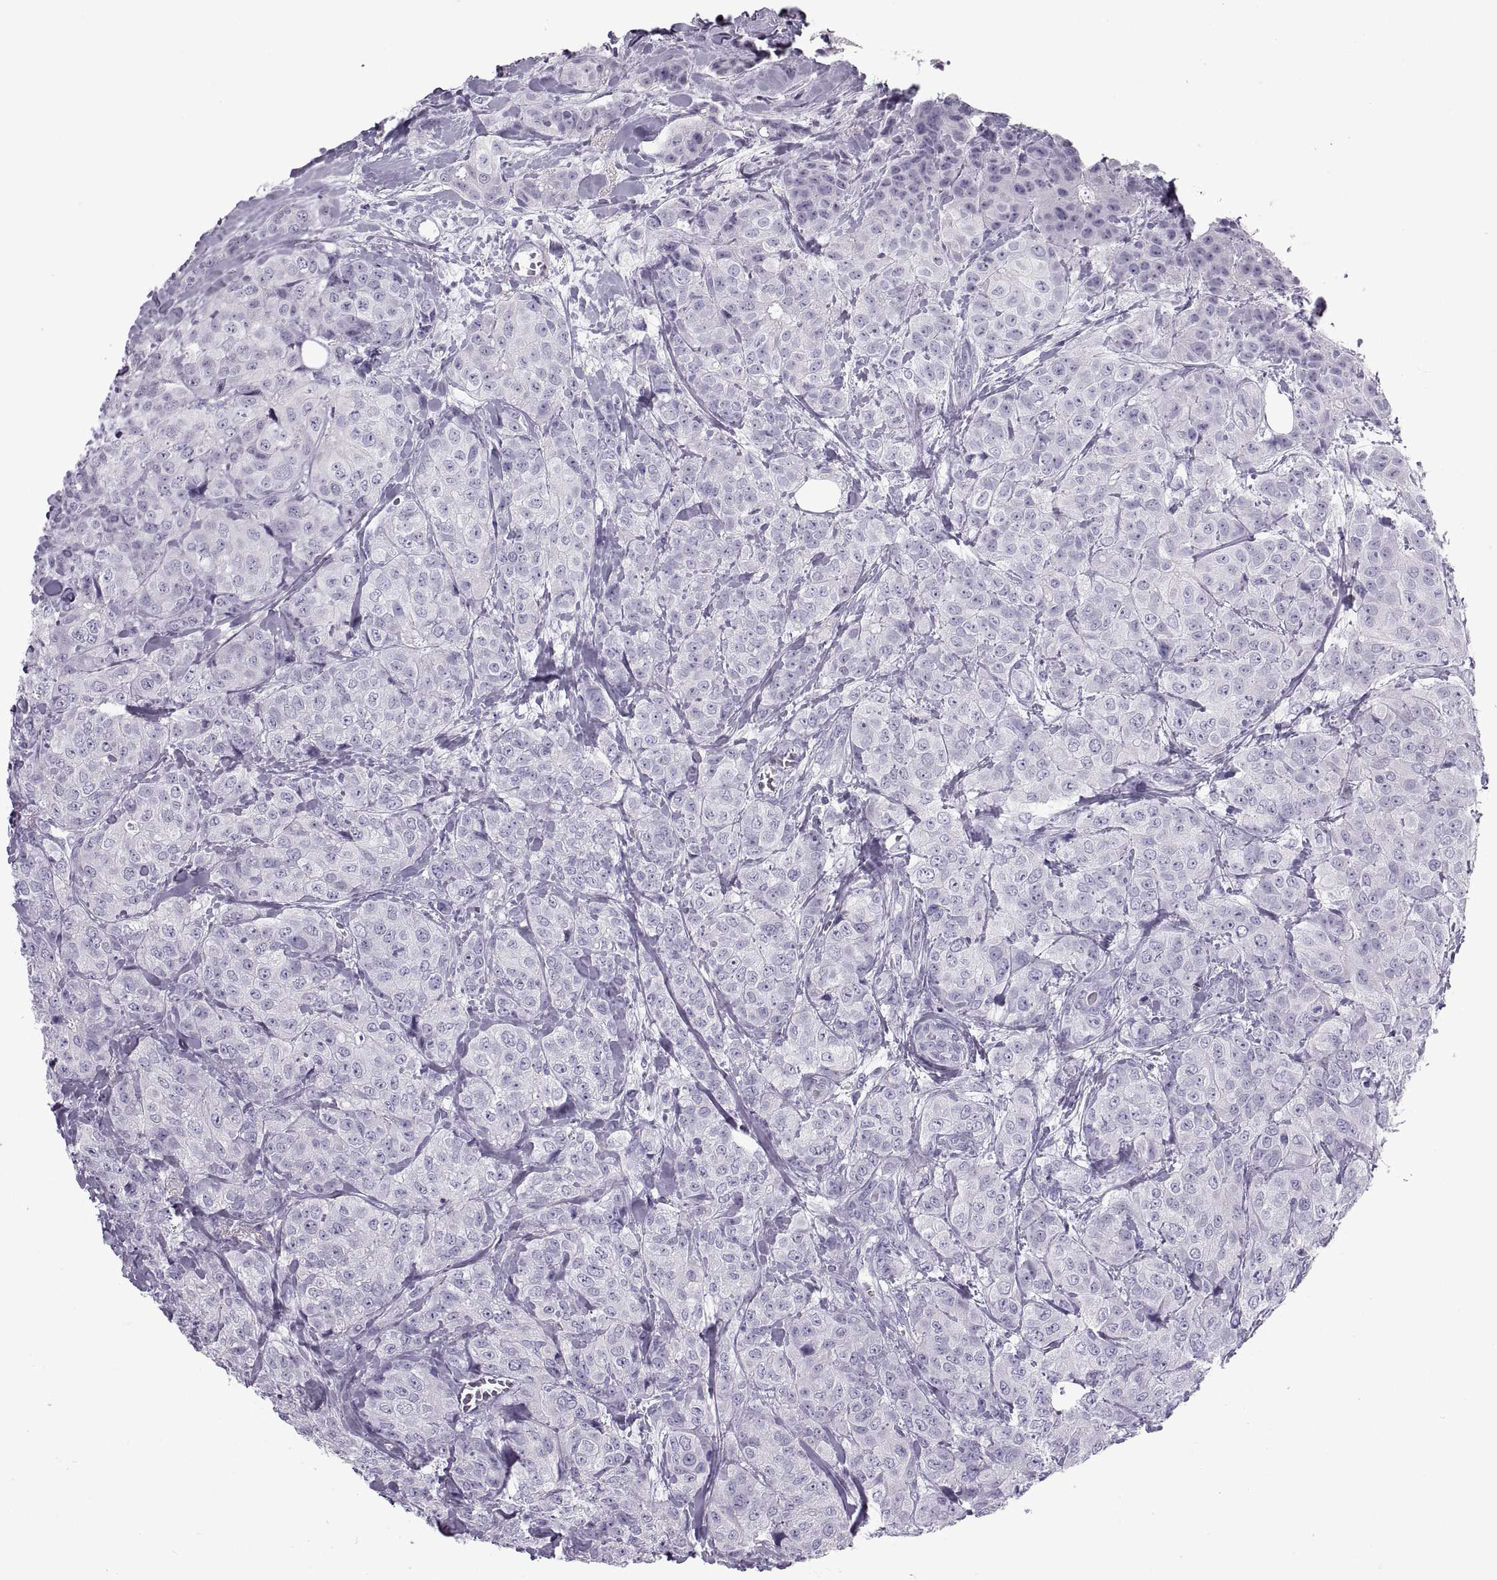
{"staining": {"intensity": "negative", "quantity": "none", "location": "none"}, "tissue": "breast cancer", "cell_type": "Tumor cells", "image_type": "cancer", "snomed": [{"axis": "morphology", "description": "Duct carcinoma"}, {"axis": "topography", "description": "Breast"}], "caption": "An immunohistochemistry micrograph of breast infiltrating ductal carcinoma is shown. There is no staining in tumor cells of breast infiltrating ductal carcinoma.", "gene": "RLBP1", "patient": {"sex": "female", "age": 43}}